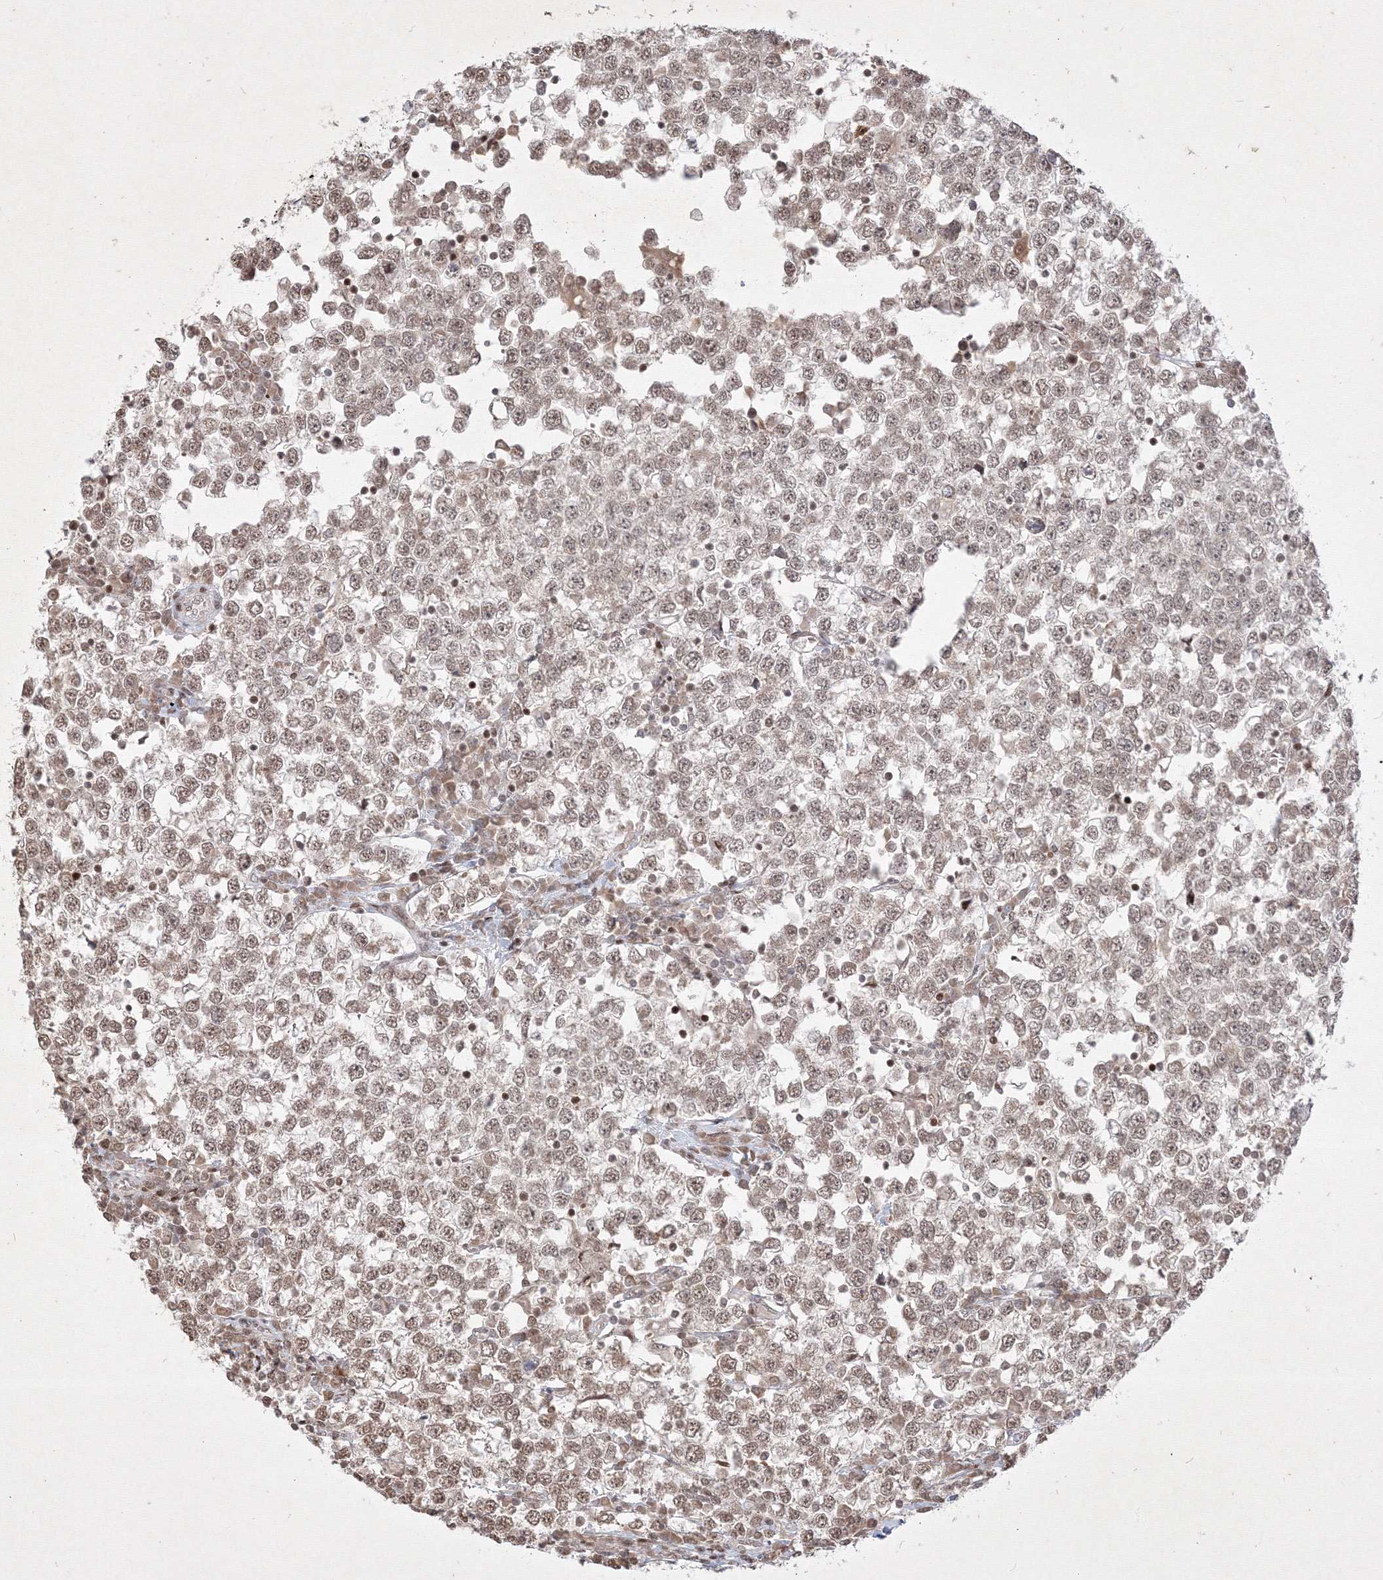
{"staining": {"intensity": "moderate", "quantity": ">75%", "location": "nuclear"}, "tissue": "testis cancer", "cell_type": "Tumor cells", "image_type": "cancer", "snomed": [{"axis": "morphology", "description": "Seminoma, NOS"}, {"axis": "topography", "description": "Testis"}], "caption": "Immunohistochemistry of human testis cancer demonstrates medium levels of moderate nuclear expression in about >75% of tumor cells. Using DAB (3,3'-diaminobenzidine) (brown) and hematoxylin (blue) stains, captured at high magnification using brightfield microscopy.", "gene": "TAB1", "patient": {"sex": "male", "age": 65}}